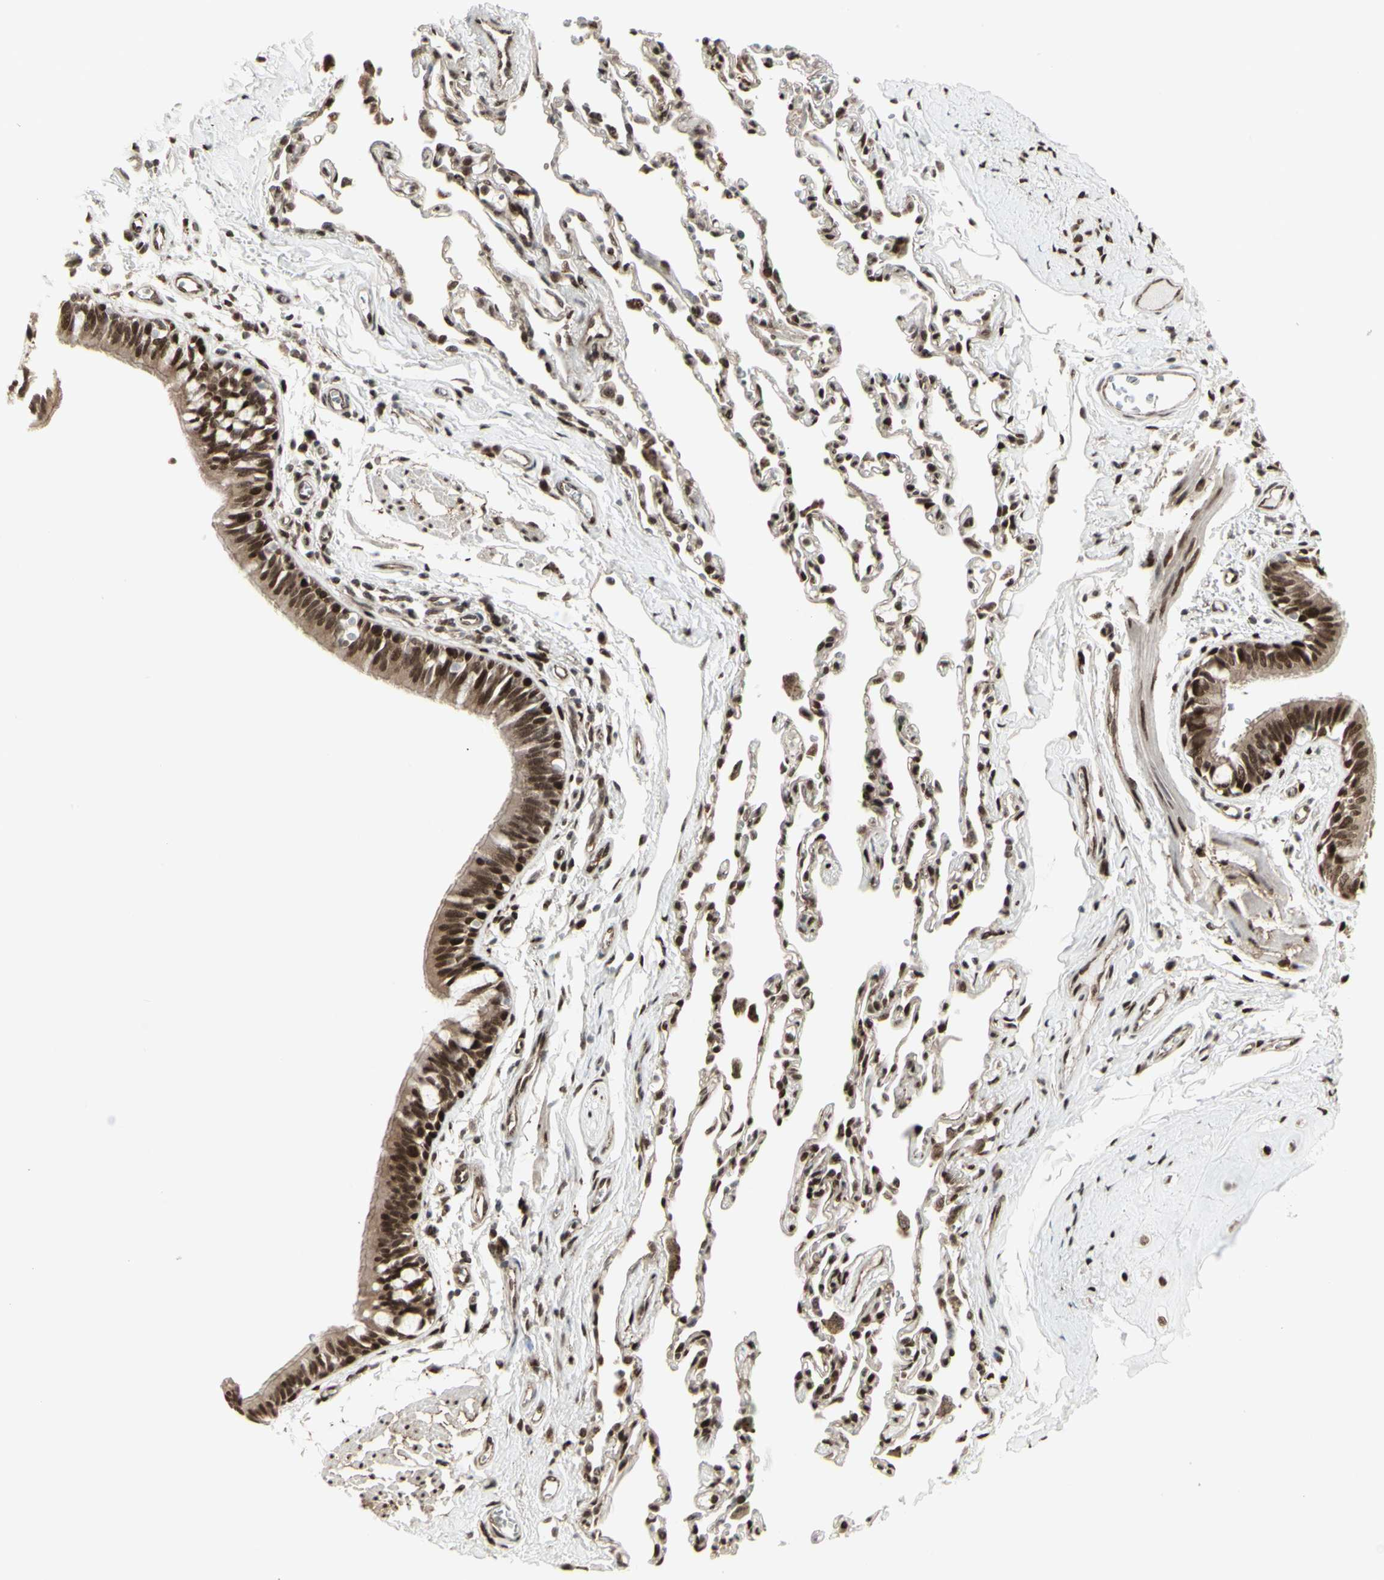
{"staining": {"intensity": "strong", "quantity": ">75%", "location": "cytoplasmic/membranous,nuclear"}, "tissue": "bronchus", "cell_type": "Respiratory epithelial cells", "image_type": "normal", "snomed": [{"axis": "morphology", "description": "Normal tissue, NOS"}, {"axis": "topography", "description": "Bronchus"}, {"axis": "topography", "description": "Lung"}], "caption": "Strong cytoplasmic/membranous,nuclear protein staining is appreciated in about >75% of respiratory epithelial cells in bronchus. Nuclei are stained in blue.", "gene": "CBX1", "patient": {"sex": "male", "age": 64}}